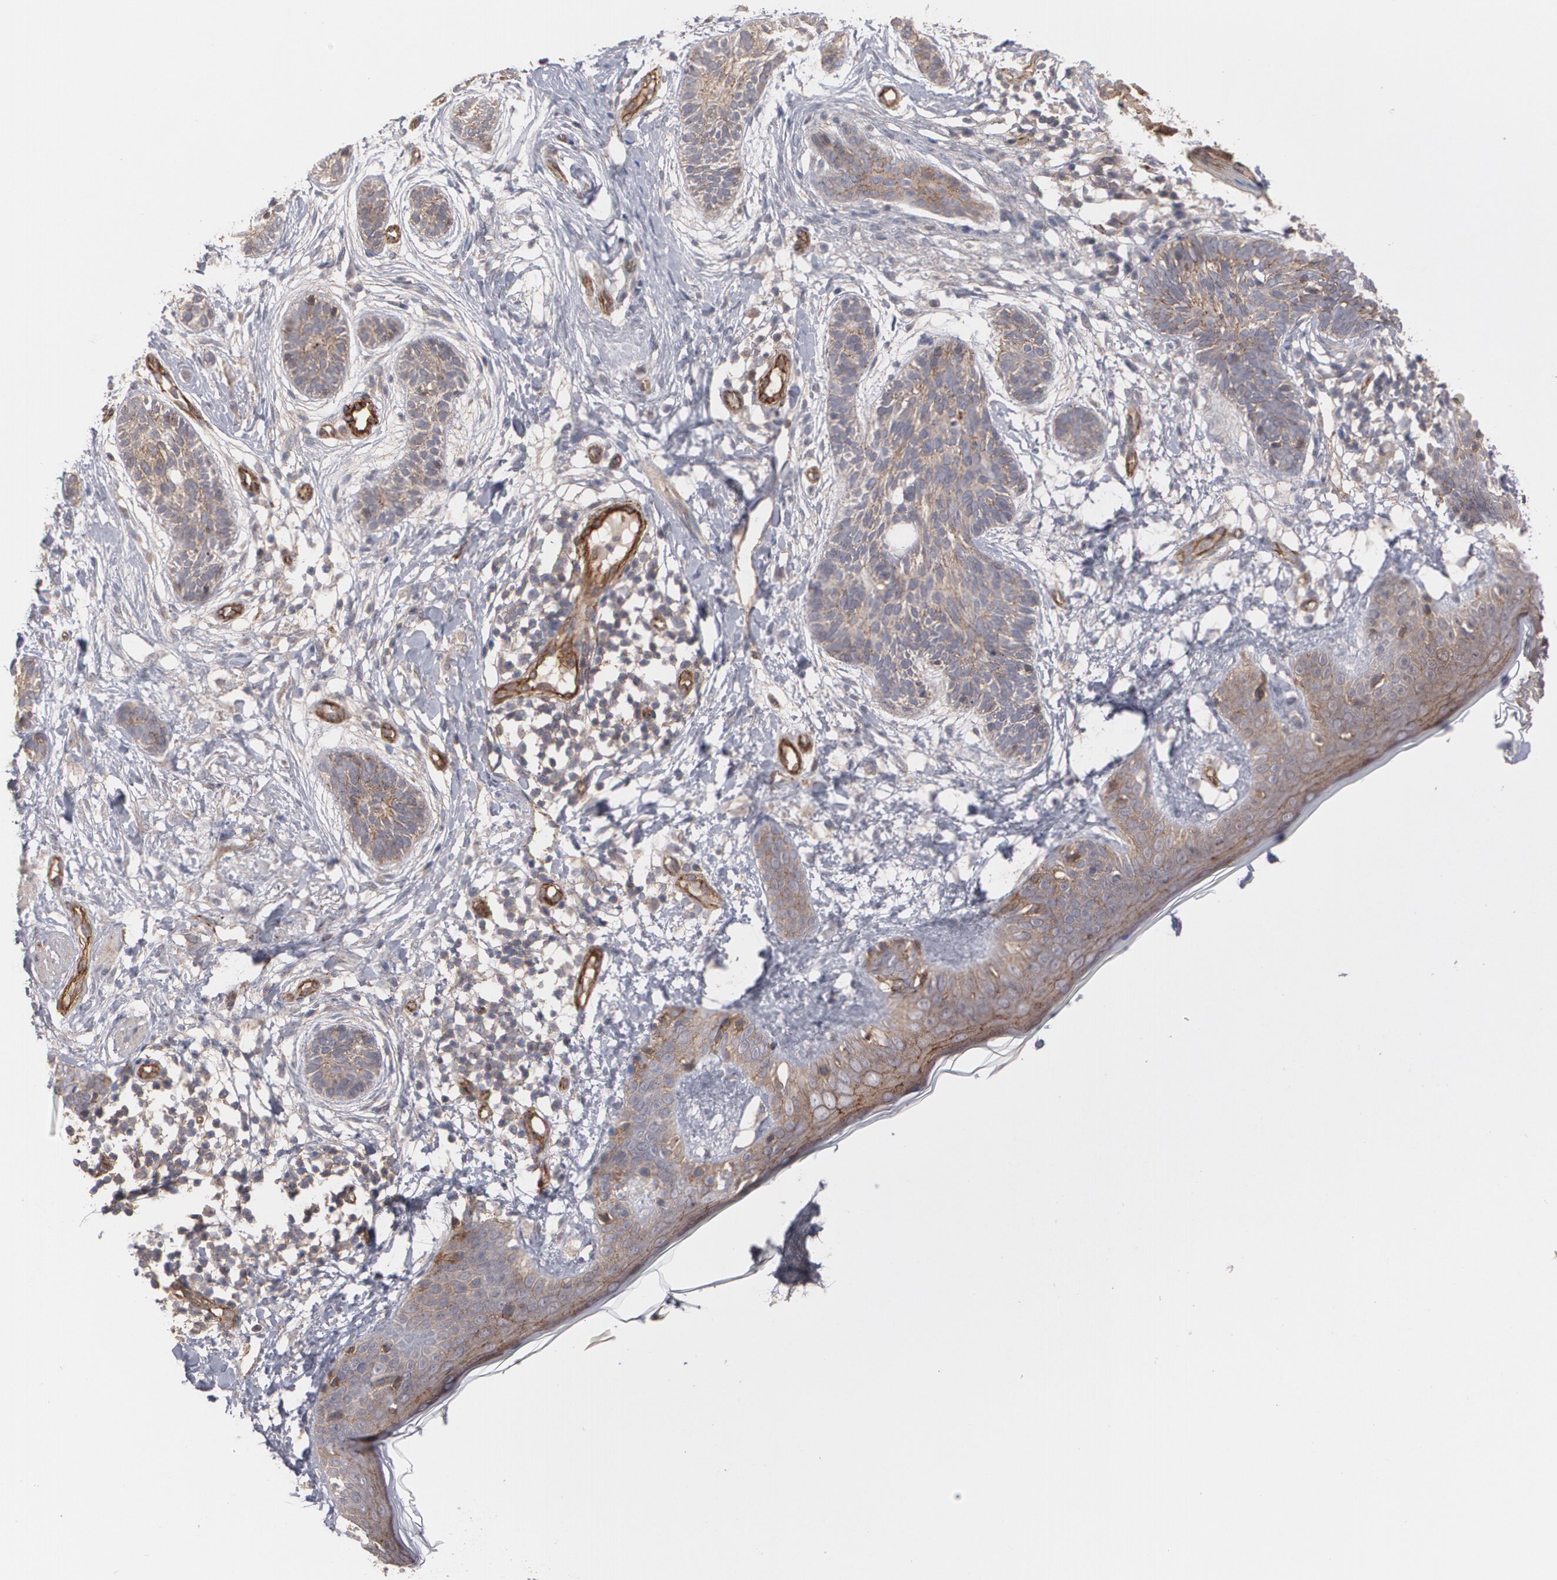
{"staining": {"intensity": "moderate", "quantity": ">75%", "location": "cytoplasmic/membranous"}, "tissue": "skin cancer", "cell_type": "Tumor cells", "image_type": "cancer", "snomed": [{"axis": "morphology", "description": "Normal tissue, NOS"}, {"axis": "morphology", "description": "Basal cell carcinoma"}, {"axis": "topography", "description": "Skin"}], "caption": "Brown immunohistochemical staining in human skin basal cell carcinoma exhibits moderate cytoplasmic/membranous positivity in about >75% of tumor cells. The protein is shown in brown color, while the nuclei are stained blue.", "gene": "TJP1", "patient": {"sex": "male", "age": 63}}